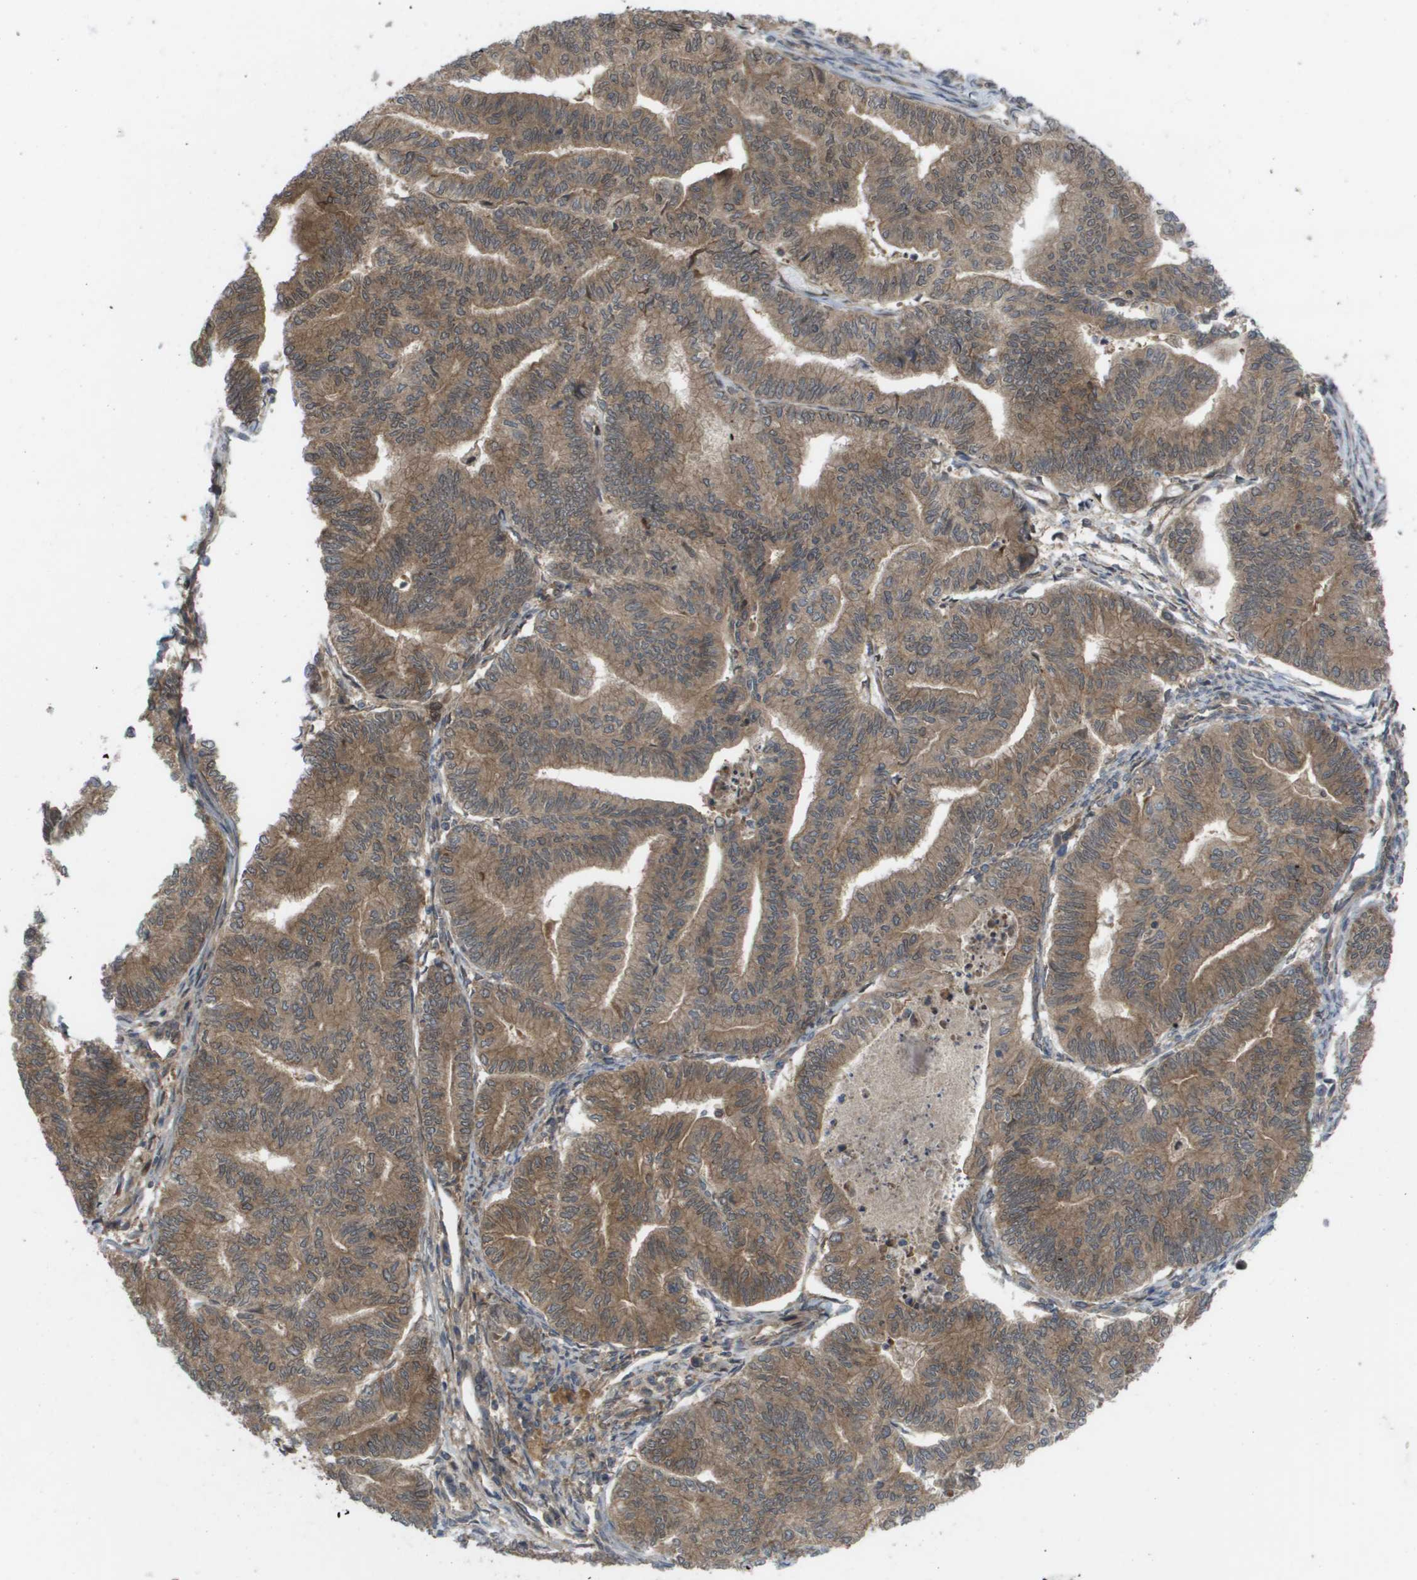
{"staining": {"intensity": "moderate", "quantity": ">75%", "location": "cytoplasmic/membranous"}, "tissue": "endometrial cancer", "cell_type": "Tumor cells", "image_type": "cancer", "snomed": [{"axis": "morphology", "description": "Adenocarcinoma, NOS"}, {"axis": "topography", "description": "Endometrium"}], "caption": "The image demonstrates staining of endometrial cancer, revealing moderate cytoplasmic/membranous protein staining (brown color) within tumor cells.", "gene": "CTPS2", "patient": {"sex": "female", "age": 79}}